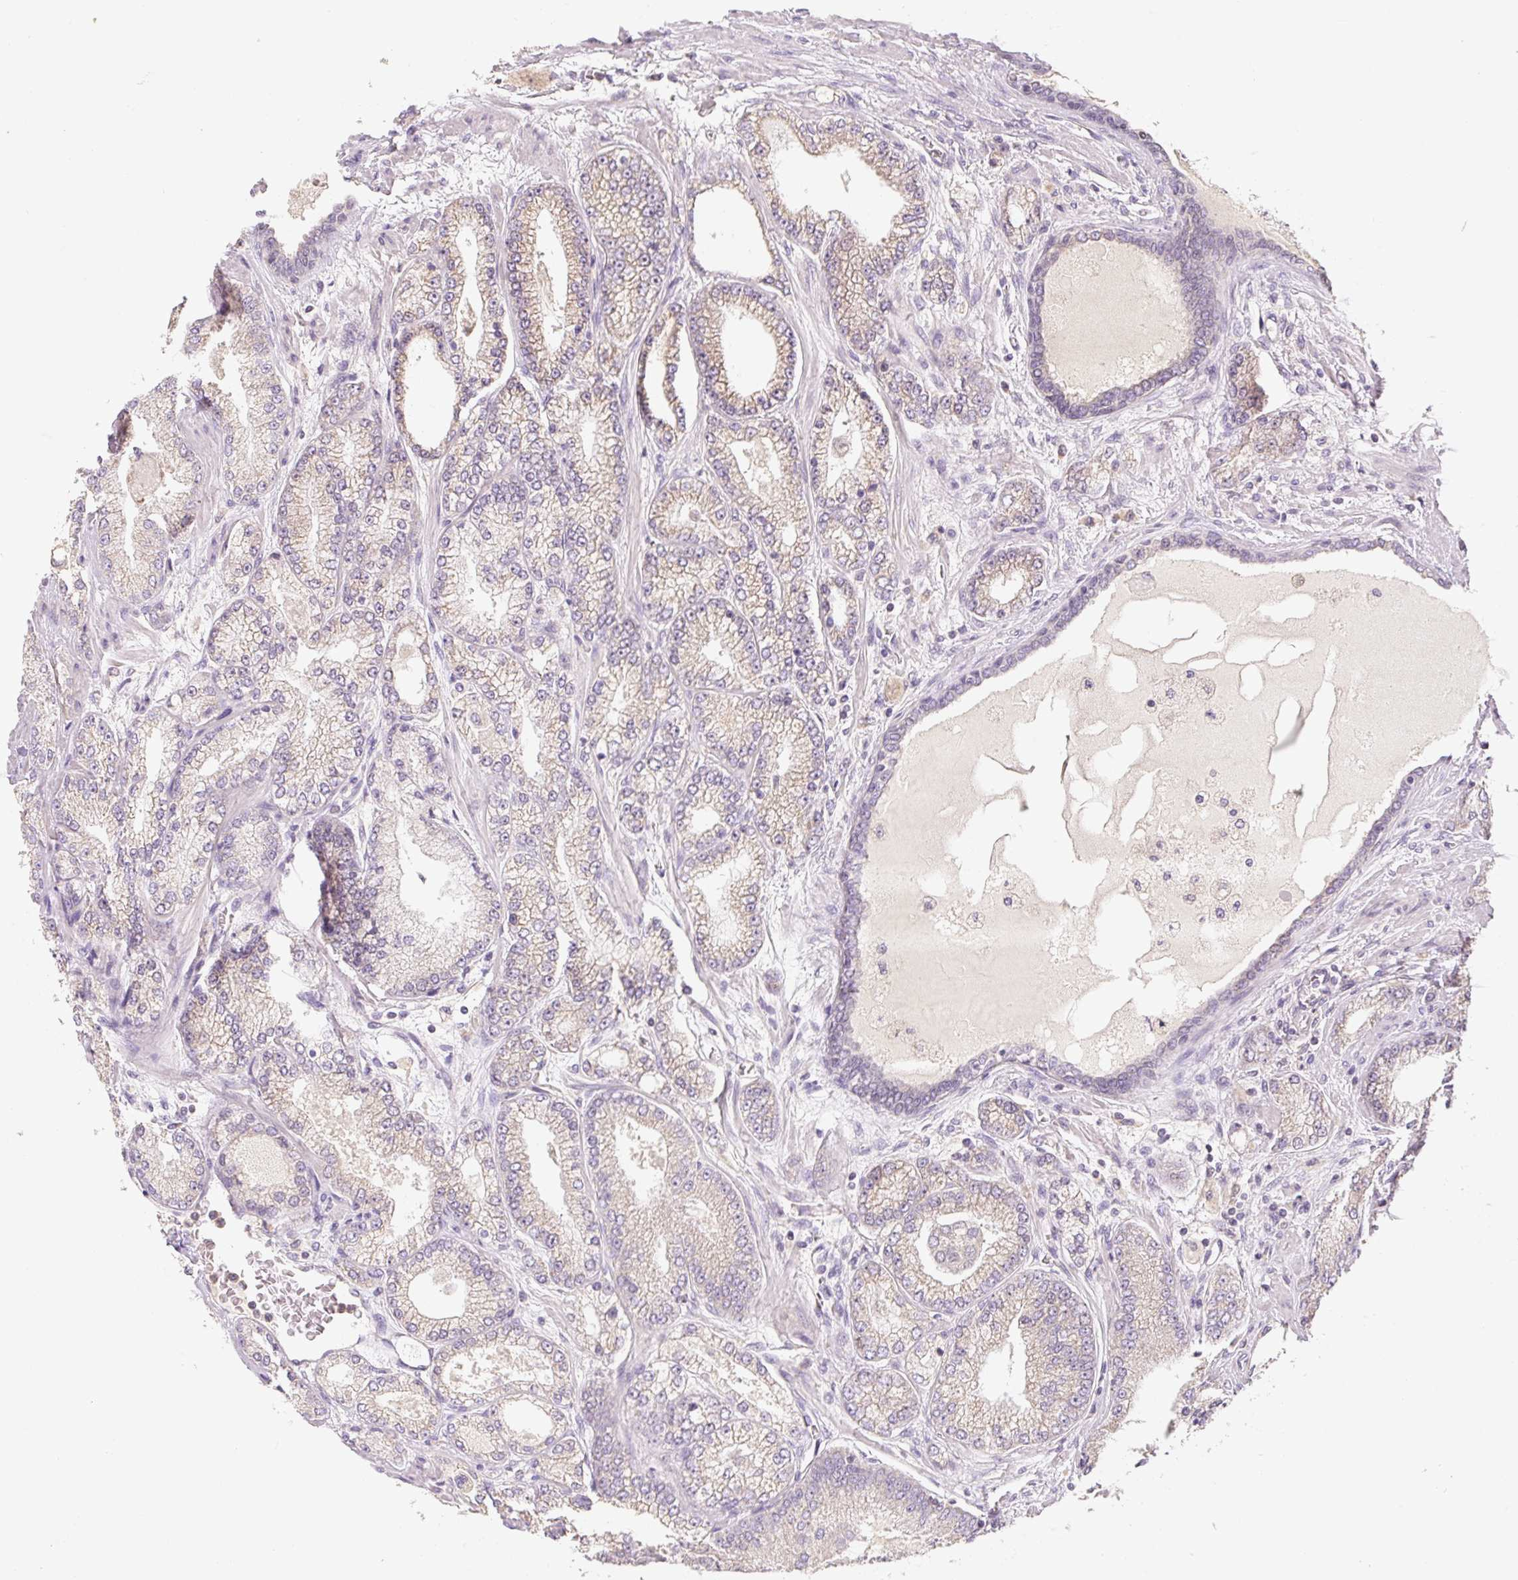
{"staining": {"intensity": "weak", "quantity": "<25%", "location": "cytoplasmic/membranous"}, "tissue": "prostate cancer", "cell_type": "Tumor cells", "image_type": "cancer", "snomed": [{"axis": "morphology", "description": "Adenocarcinoma, High grade"}, {"axis": "topography", "description": "Prostate"}], "caption": "The immunohistochemistry (IHC) image has no significant positivity in tumor cells of prostate cancer tissue.", "gene": "MIA2", "patient": {"sex": "male", "age": 68}}